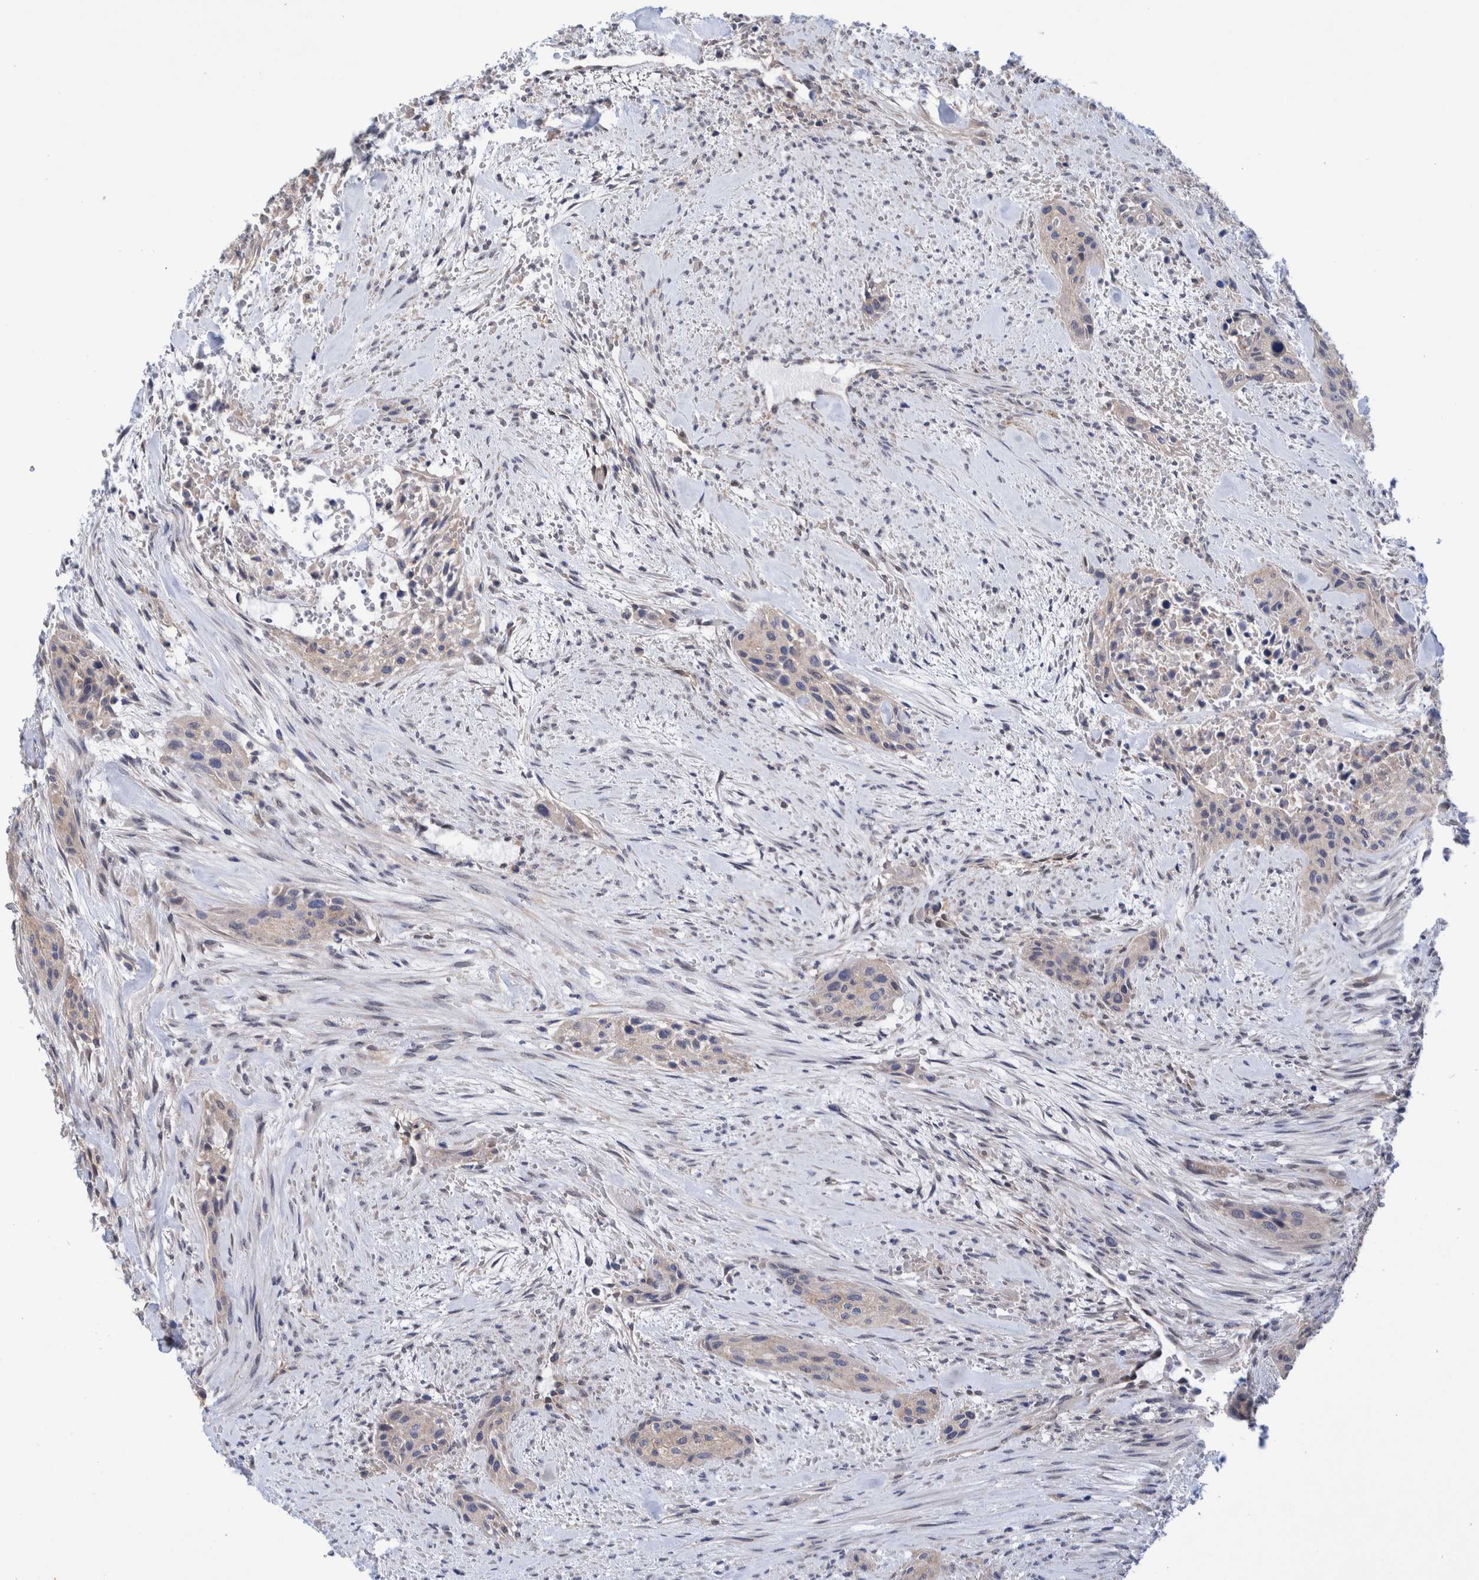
{"staining": {"intensity": "weak", "quantity": "<25%", "location": "cytoplasmic/membranous"}, "tissue": "urothelial cancer", "cell_type": "Tumor cells", "image_type": "cancer", "snomed": [{"axis": "morphology", "description": "Urothelial carcinoma, High grade"}, {"axis": "topography", "description": "Urinary bladder"}], "caption": "High-grade urothelial carcinoma was stained to show a protein in brown. There is no significant staining in tumor cells.", "gene": "PFAS", "patient": {"sex": "male", "age": 35}}